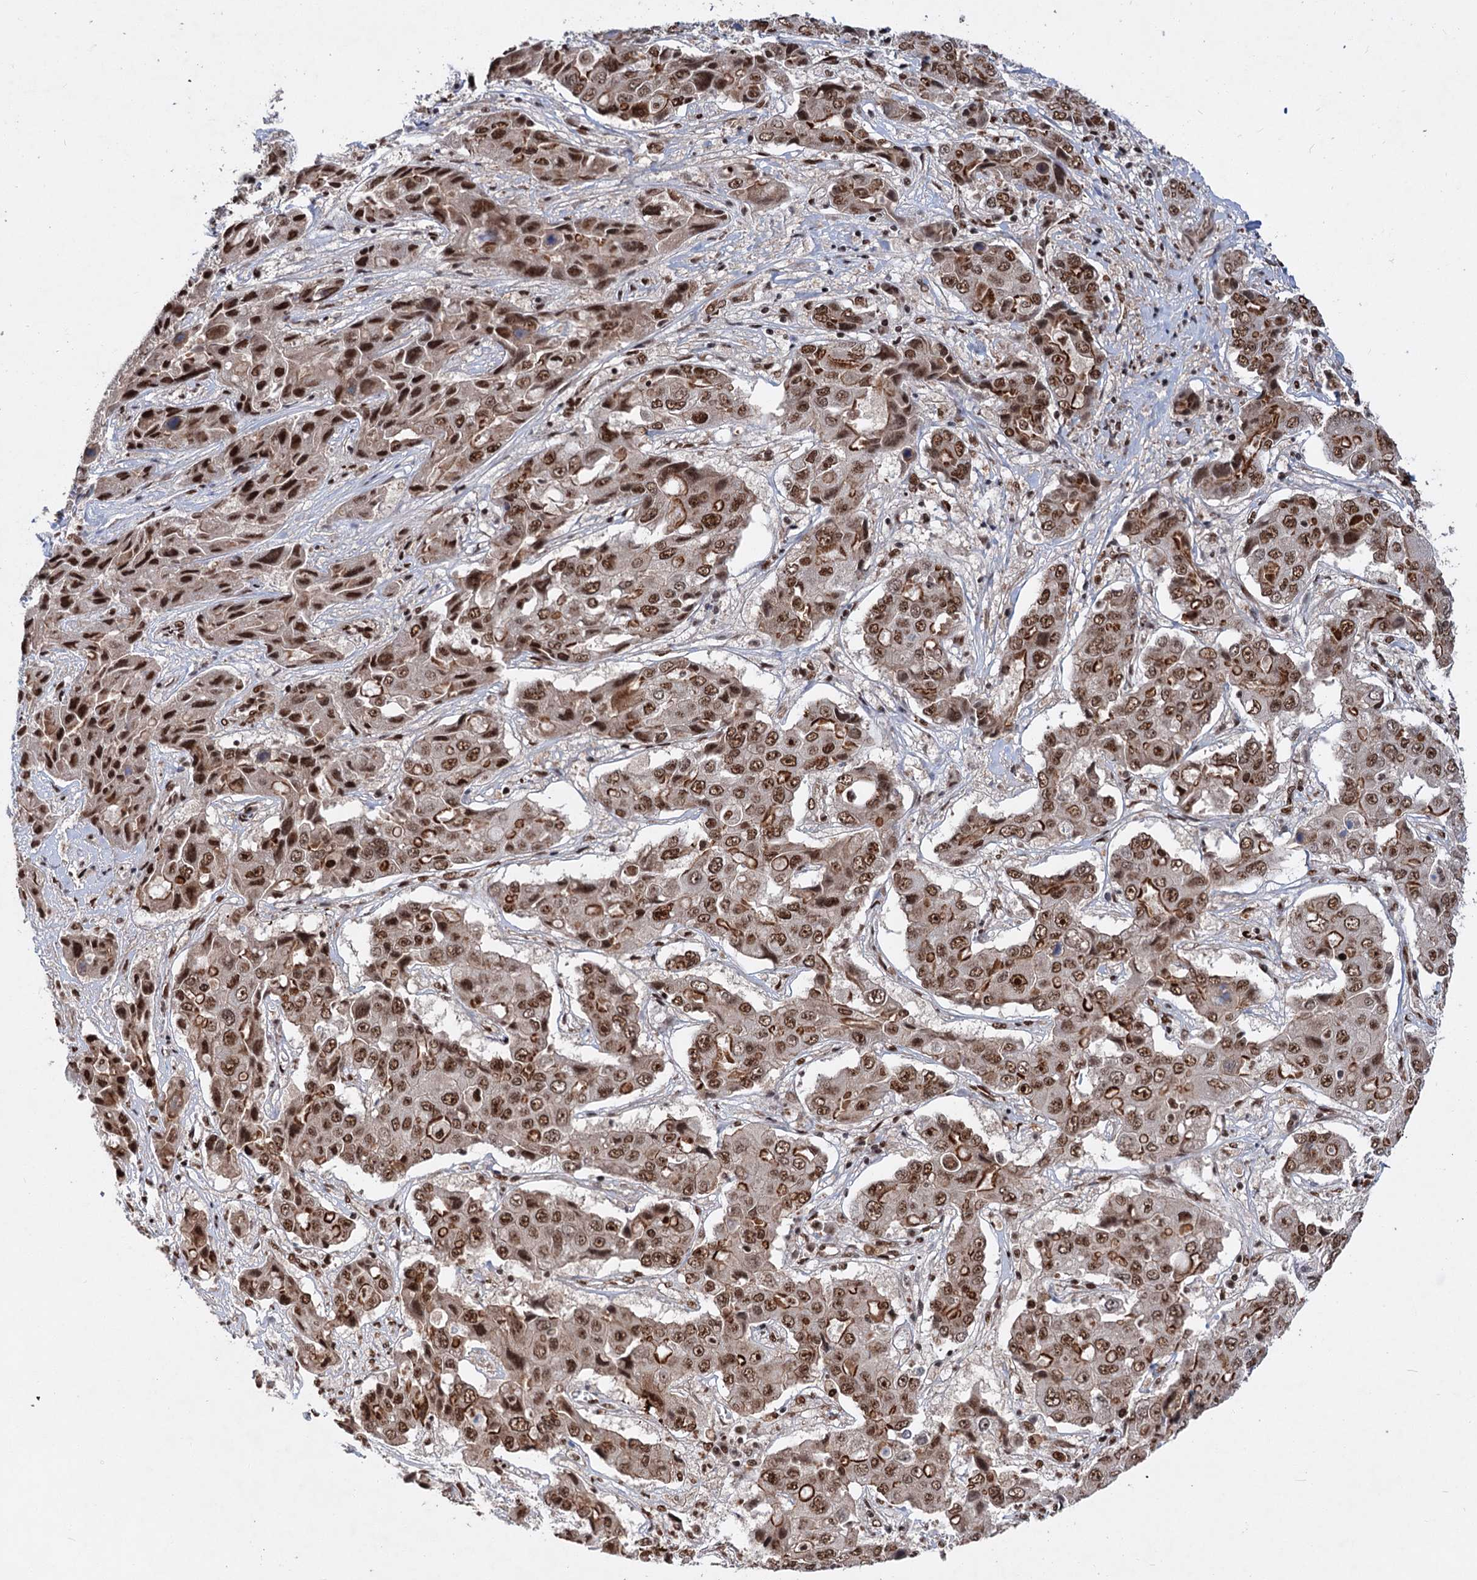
{"staining": {"intensity": "strong", "quantity": ">75%", "location": "cytoplasmic/membranous,nuclear"}, "tissue": "liver cancer", "cell_type": "Tumor cells", "image_type": "cancer", "snomed": [{"axis": "morphology", "description": "Cholangiocarcinoma"}, {"axis": "topography", "description": "Liver"}], "caption": "Approximately >75% of tumor cells in liver cholangiocarcinoma demonstrate strong cytoplasmic/membranous and nuclear protein positivity as visualized by brown immunohistochemical staining.", "gene": "MAML1", "patient": {"sex": "male", "age": 67}}